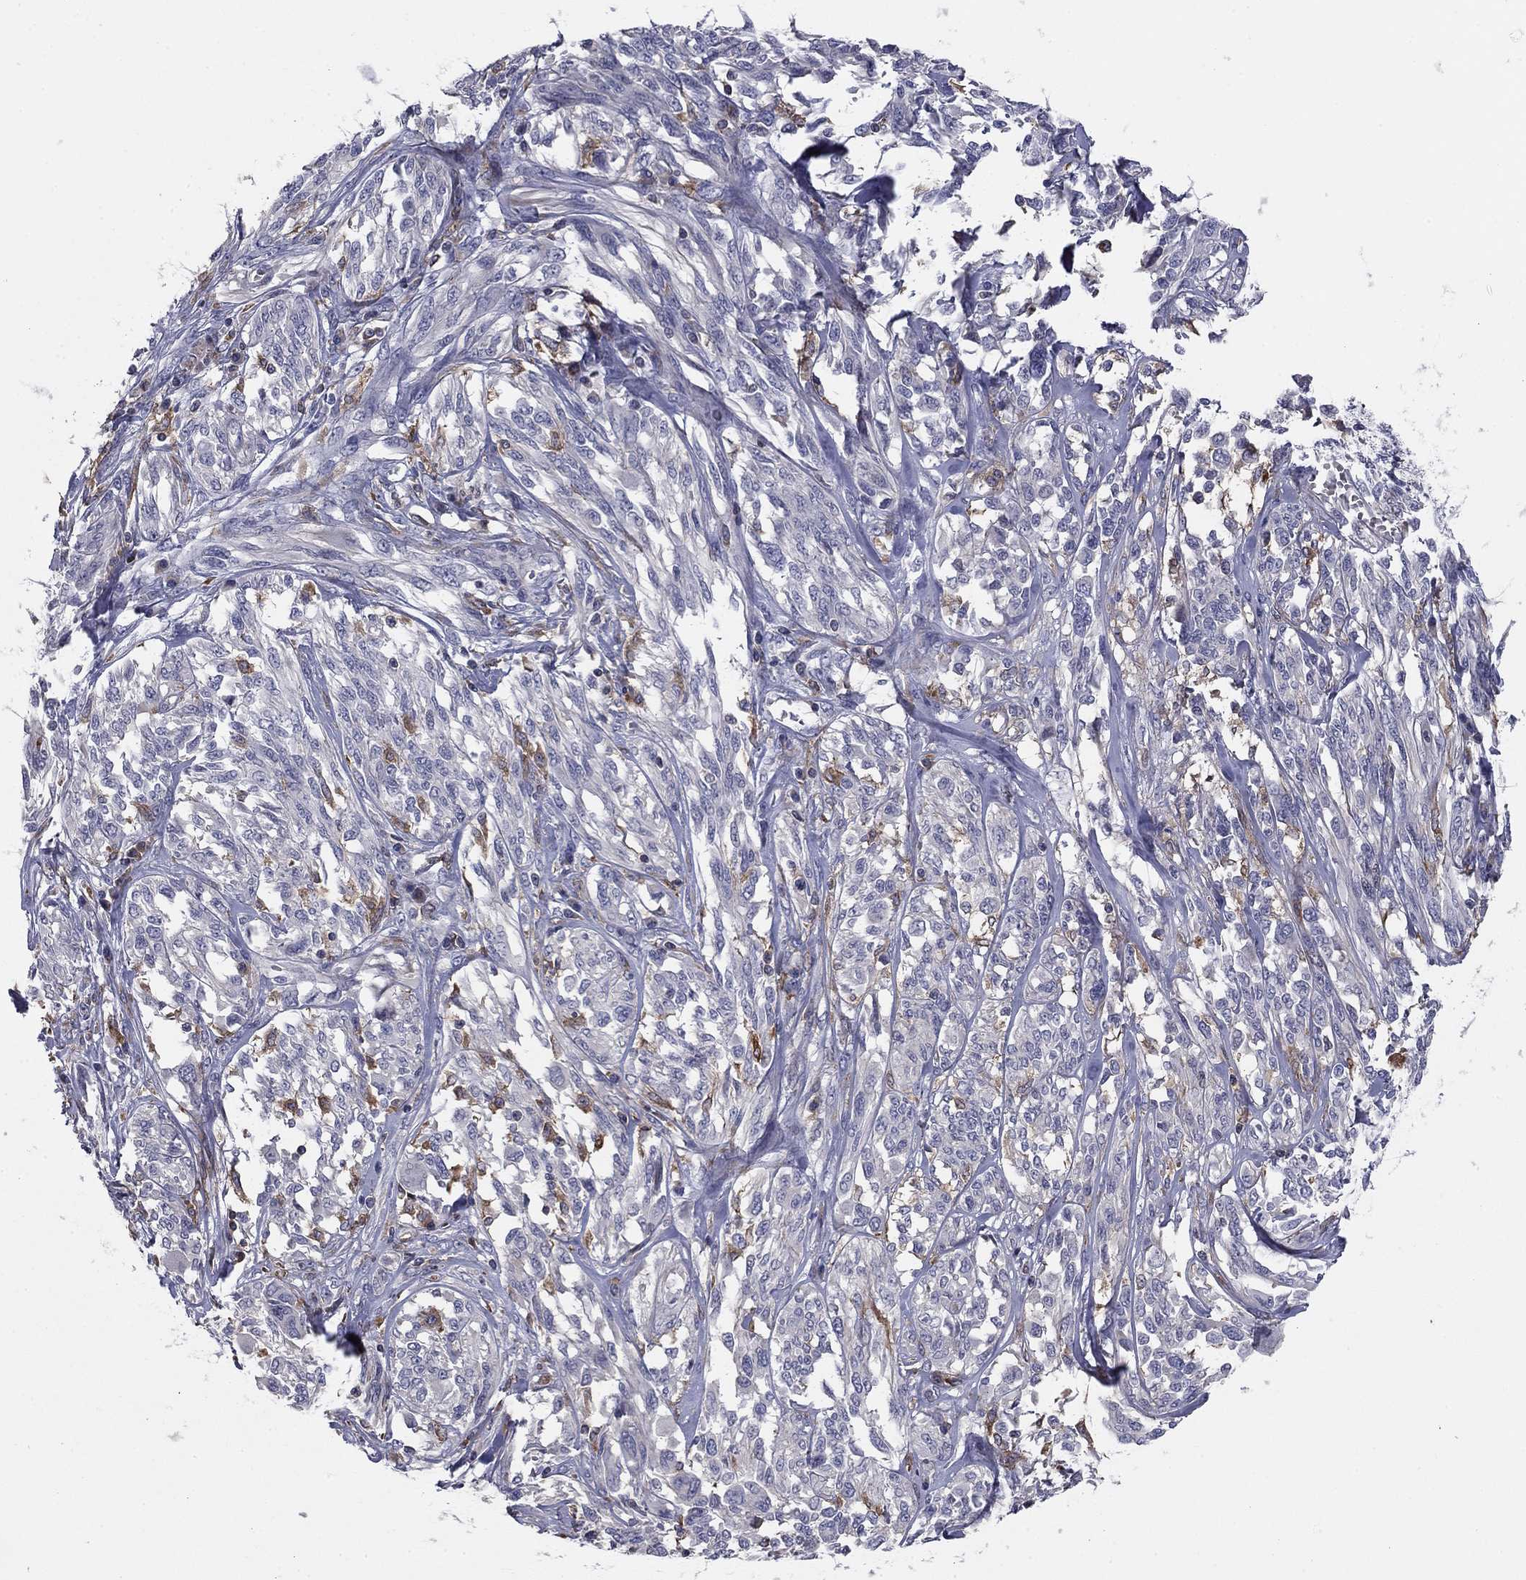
{"staining": {"intensity": "negative", "quantity": "none", "location": "none"}, "tissue": "melanoma", "cell_type": "Tumor cells", "image_type": "cancer", "snomed": [{"axis": "morphology", "description": "Malignant melanoma, NOS"}, {"axis": "topography", "description": "Skin"}], "caption": "DAB (3,3'-diaminobenzidine) immunohistochemical staining of human malignant melanoma shows no significant expression in tumor cells. (DAB (3,3'-diaminobenzidine) immunohistochemistry (IHC), high magnification).", "gene": "PLCB2", "patient": {"sex": "female", "age": 91}}